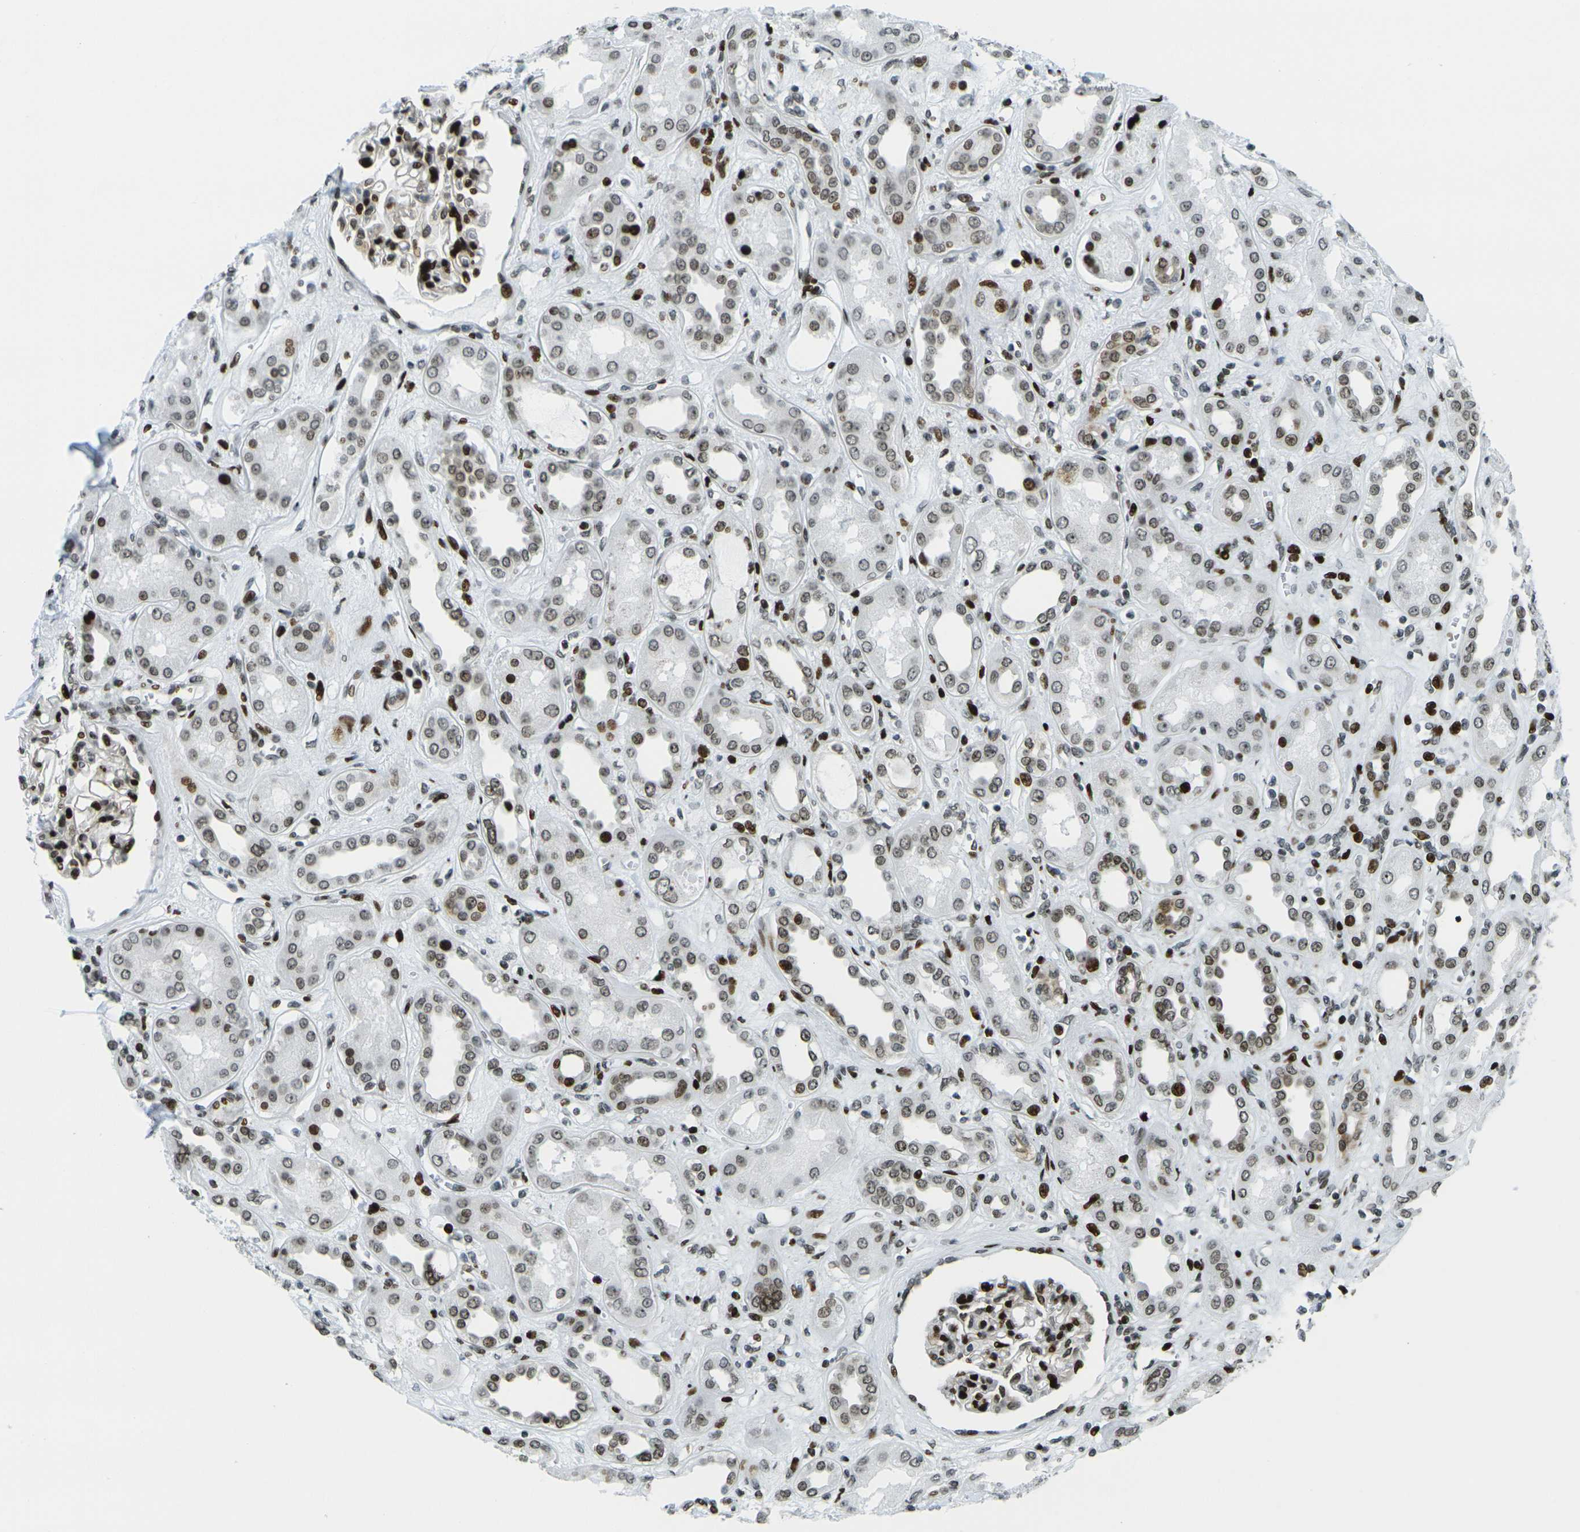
{"staining": {"intensity": "strong", "quantity": ">75%", "location": "nuclear"}, "tissue": "kidney", "cell_type": "Cells in glomeruli", "image_type": "normal", "snomed": [{"axis": "morphology", "description": "Normal tissue, NOS"}, {"axis": "topography", "description": "Kidney"}], "caption": "IHC photomicrograph of normal kidney: human kidney stained using immunohistochemistry (IHC) displays high levels of strong protein expression localized specifically in the nuclear of cells in glomeruli, appearing as a nuclear brown color.", "gene": "H3", "patient": {"sex": "male", "age": 59}}